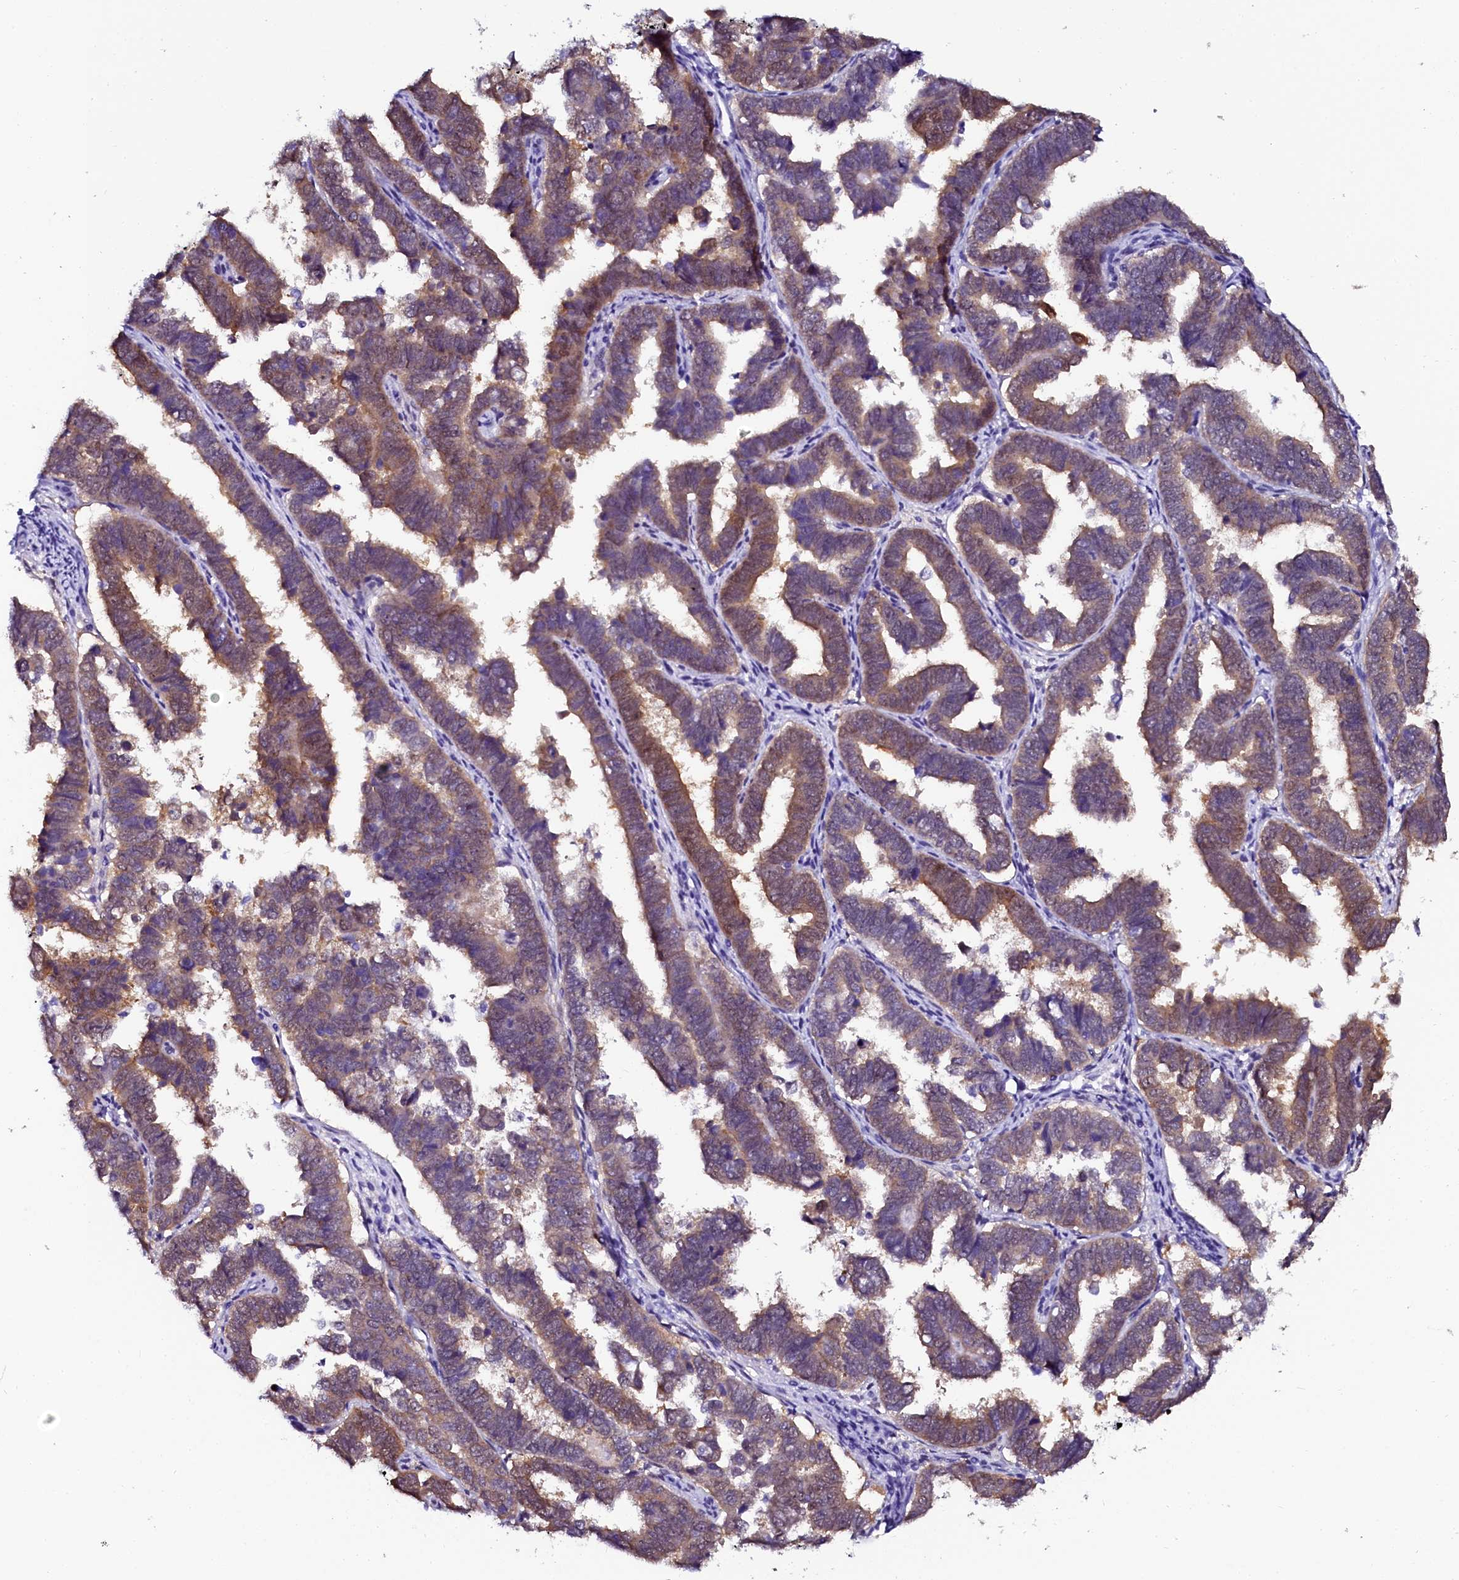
{"staining": {"intensity": "moderate", "quantity": ">75%", "location": "cytoplasmic/membranous"}, "tissue": "endometrial cancer", "cell_type": "Tumor cells", "image_type": "cancer", "snomed": [{"axis": "morphology", "description": "Adenocarcinoma, NOS"}, {"axis": "topography", "description": "Endometrium"}], "caption": "Immunohistochemistry histopathology image of neoplastic tissue: endometrial cancer stained using immunohistochemistry (IHC) exhibits medium levels of moderate protein expression localized specifically in the cytoplasmic/membranous of tumor cells, appearing as a cytoplasmic/membranous brown color.", "gene": "SORD", "patient": {"sex": "female", "age": 75}}